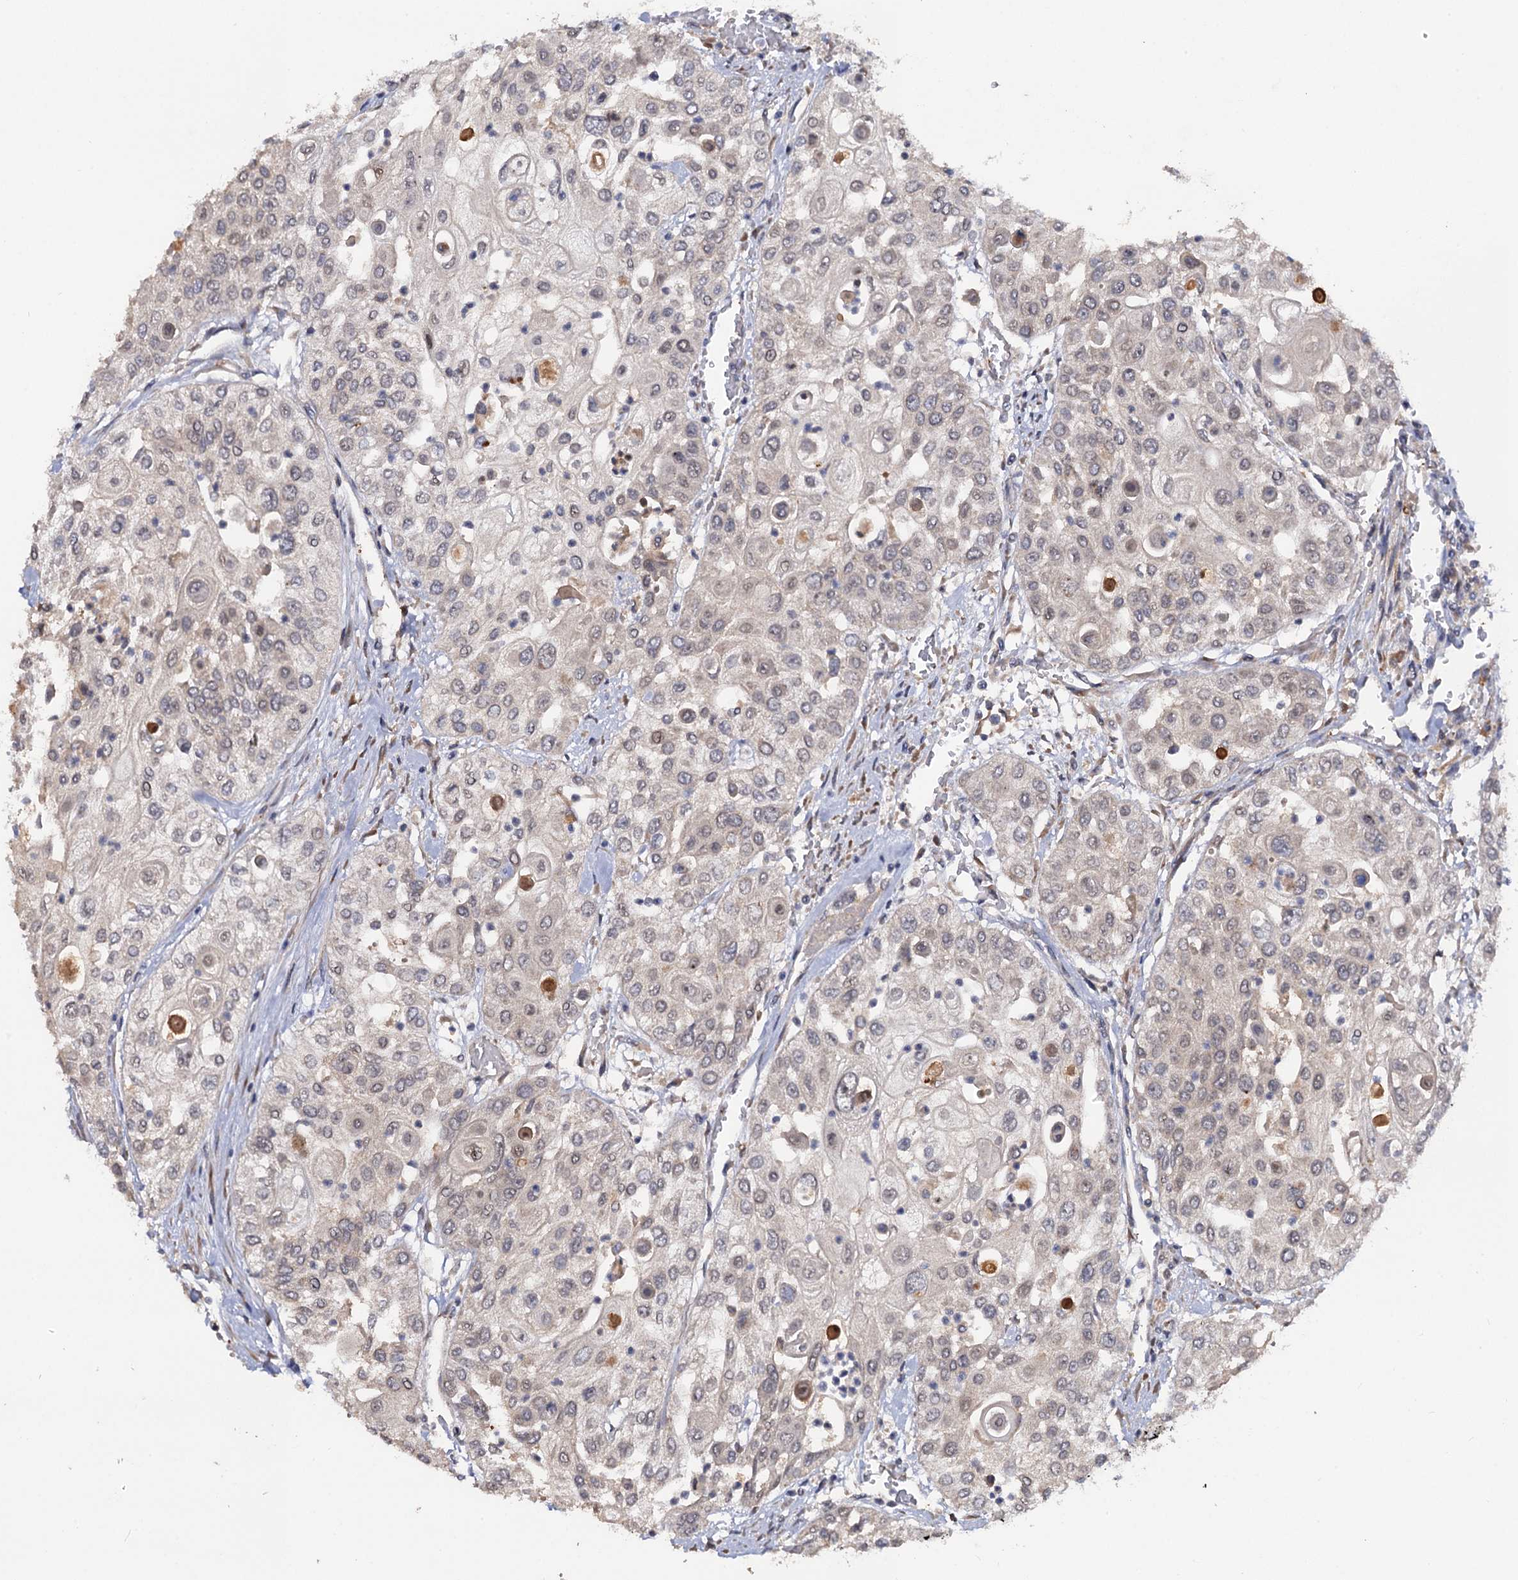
{"staining": {"intensity": "weak", "quantity": "25%-75%", "location": "nuclear"}, "tissue": "urothelial cancer", "cell_type": "Tumor cells", "image_type": "cancer", "snomed": [{"axis": "morphology", "description": "Urothelial carcinoma, High grade"}, {"axis": "topography", "description": "Urinary bladder"}], "caption": "Immunohistochemical staining of high-grade urothelial carcinoma displays weak nuclear protein positivity in approximately 25%-75% of tumor cells. Ihc stains the protein of interest in brown and the nuclei are stained blue.", "gene": "LRRC63", "patient": {"sex": "female", "age": 79}}